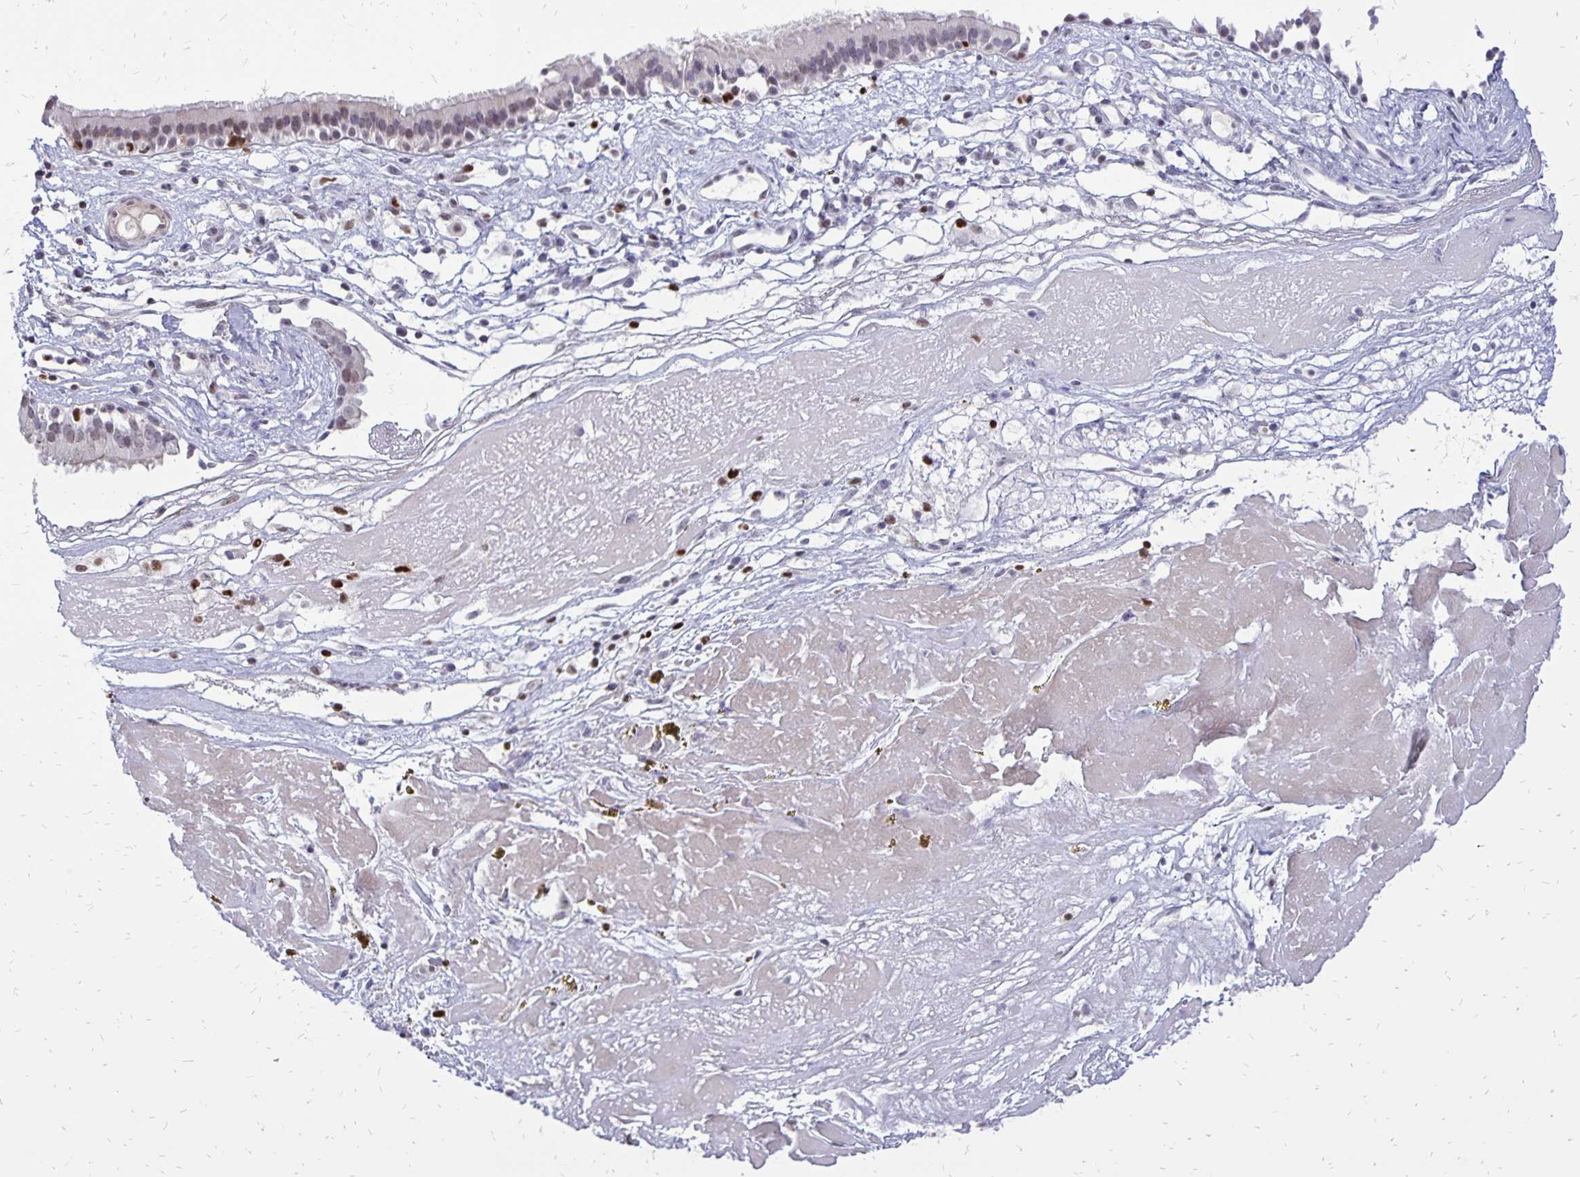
{"staining": {"intensity": "weak", "quantity": "<25%", "location": "nuclear"}, "tissue": "nasopharynx", "cell_type": "Respiratory epithelial cells", "image_type": "normal", "snomed": [{"axis": "morphology", "description": "Normal tissue, NOS"}, {"axis": "topography", "description": "Nasopharynx"}], "caption": "The image displays no staining of respiratory epithelial cells in normal nasopharynx.", "gene": "DCK", "patient": {"sex": "male", "age": 24}}